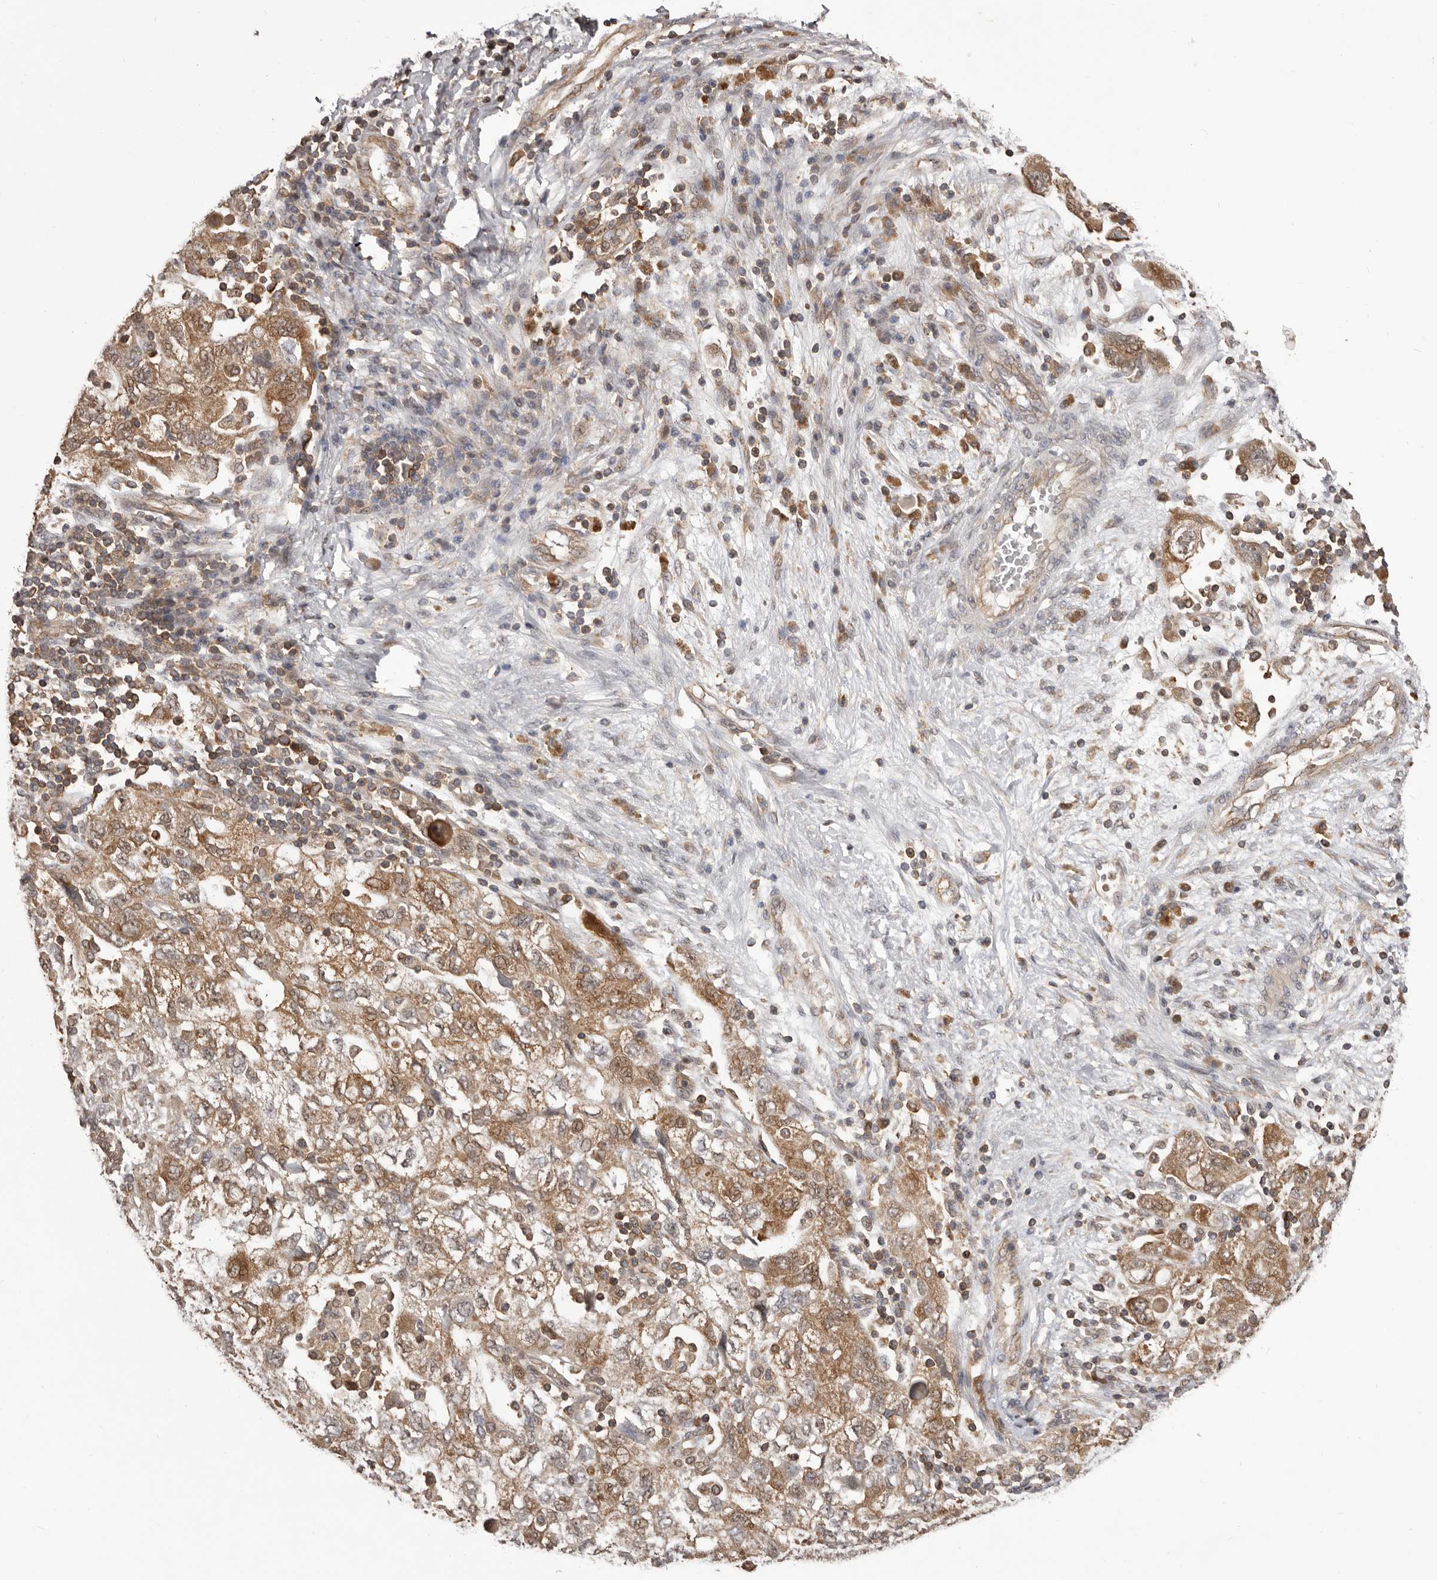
{"staining": {"intensity": "moderate", "quantity": ">75%", "location": "cytoplasmic/membranous"}, "tissue": "ovarian cancer", "cell_type": "Tumor cells", "image_type": "cancer", "snomed": [{"axis": "morphology", "description": "Carcinoma, NOS"}, {"axis": "morphology", "description": "Cystadenocarcinoma, serous, NOS"}, {"axis": "topography", "description": "Ovary"}], "caption": "Ovarian carcinoma was stained to show a protein in brown. There is medium levels of moderate cytoplasmic/membranous staining in approximately >75% of tumor cells.", "gene": "HBS1L", "patient": {"sex": "female", "age": 69}}